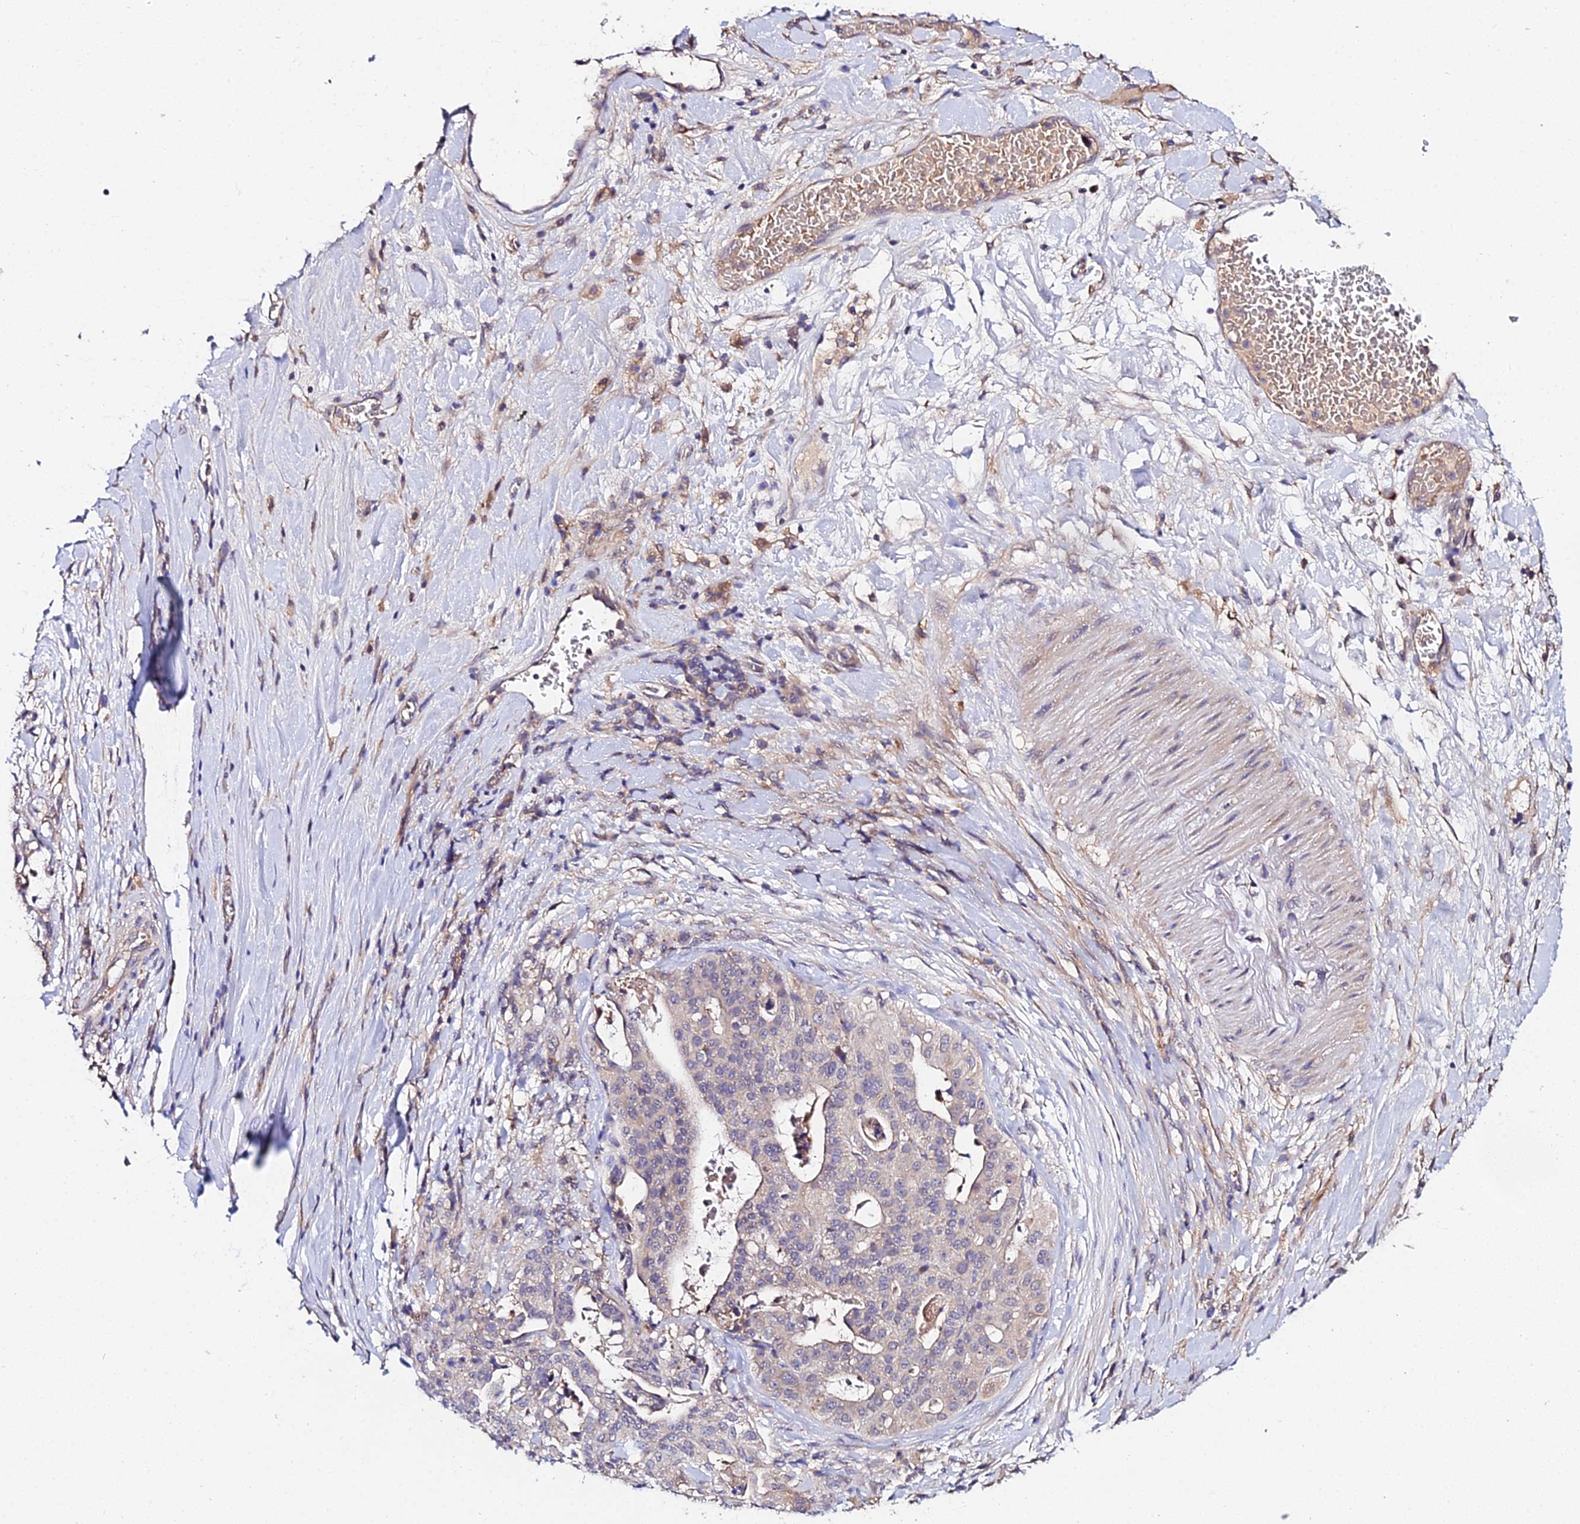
{"staining": {"intensity": "negative", "quantity": "none", "location": "none"}, "tissue": "stomach cancer", "cell_type": "Tumor cells", "image_type": "cancer", "snomed": [{"axis": "morphology", "description": "Adenocarcinoma, NOS"}, {"axis": "topography", "description": "Stomach"}], "caption": "Stomach cancer was stained to show a protein in brown. There is no significant staining in tumor cells.", "gene": "ZBED8", "patient": {"sex": "male", "age": 48}}